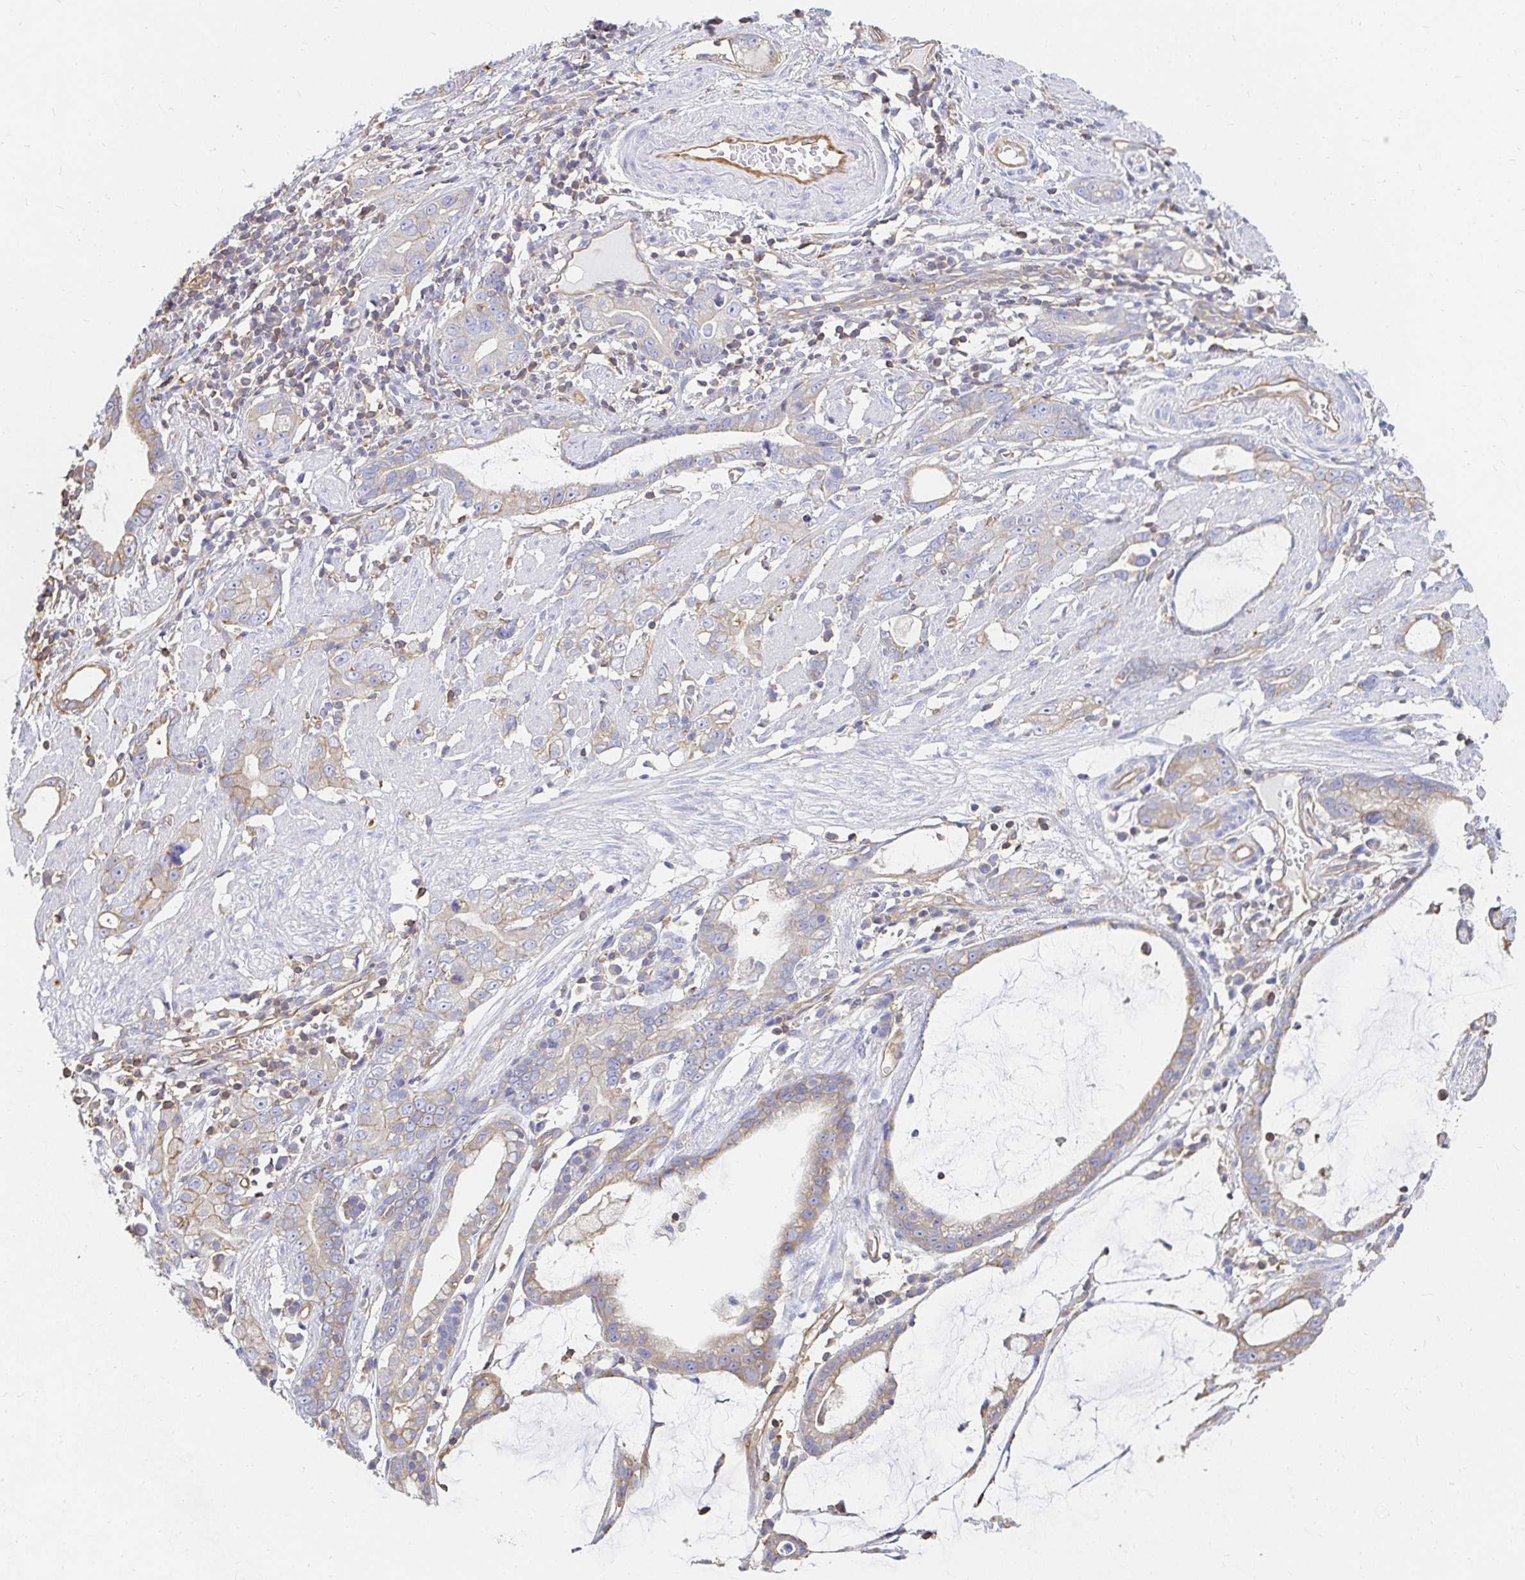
{"staining": {"intensity": "weak", "quantity": "25%-75%", "location": "cytoplasmic/membranous"}, "tissue": "stomach cancer", "cell_type": "Tumor cells", "image_type": "cancer", "snomed": [{"axis": "morphology", "description": "Adenocarcinoma, NOS"}, {"axis": "topography", "description": "Stomach"}], "caption": "Stomach adenocarcinoma was stained to show a protein in brown. There is low levels of weak cytoplasmic/membranous staining in about 25%-75% of tumor cells.", "gene": "TSPAN19", "patient": {"sex": "male", "age": 55}}